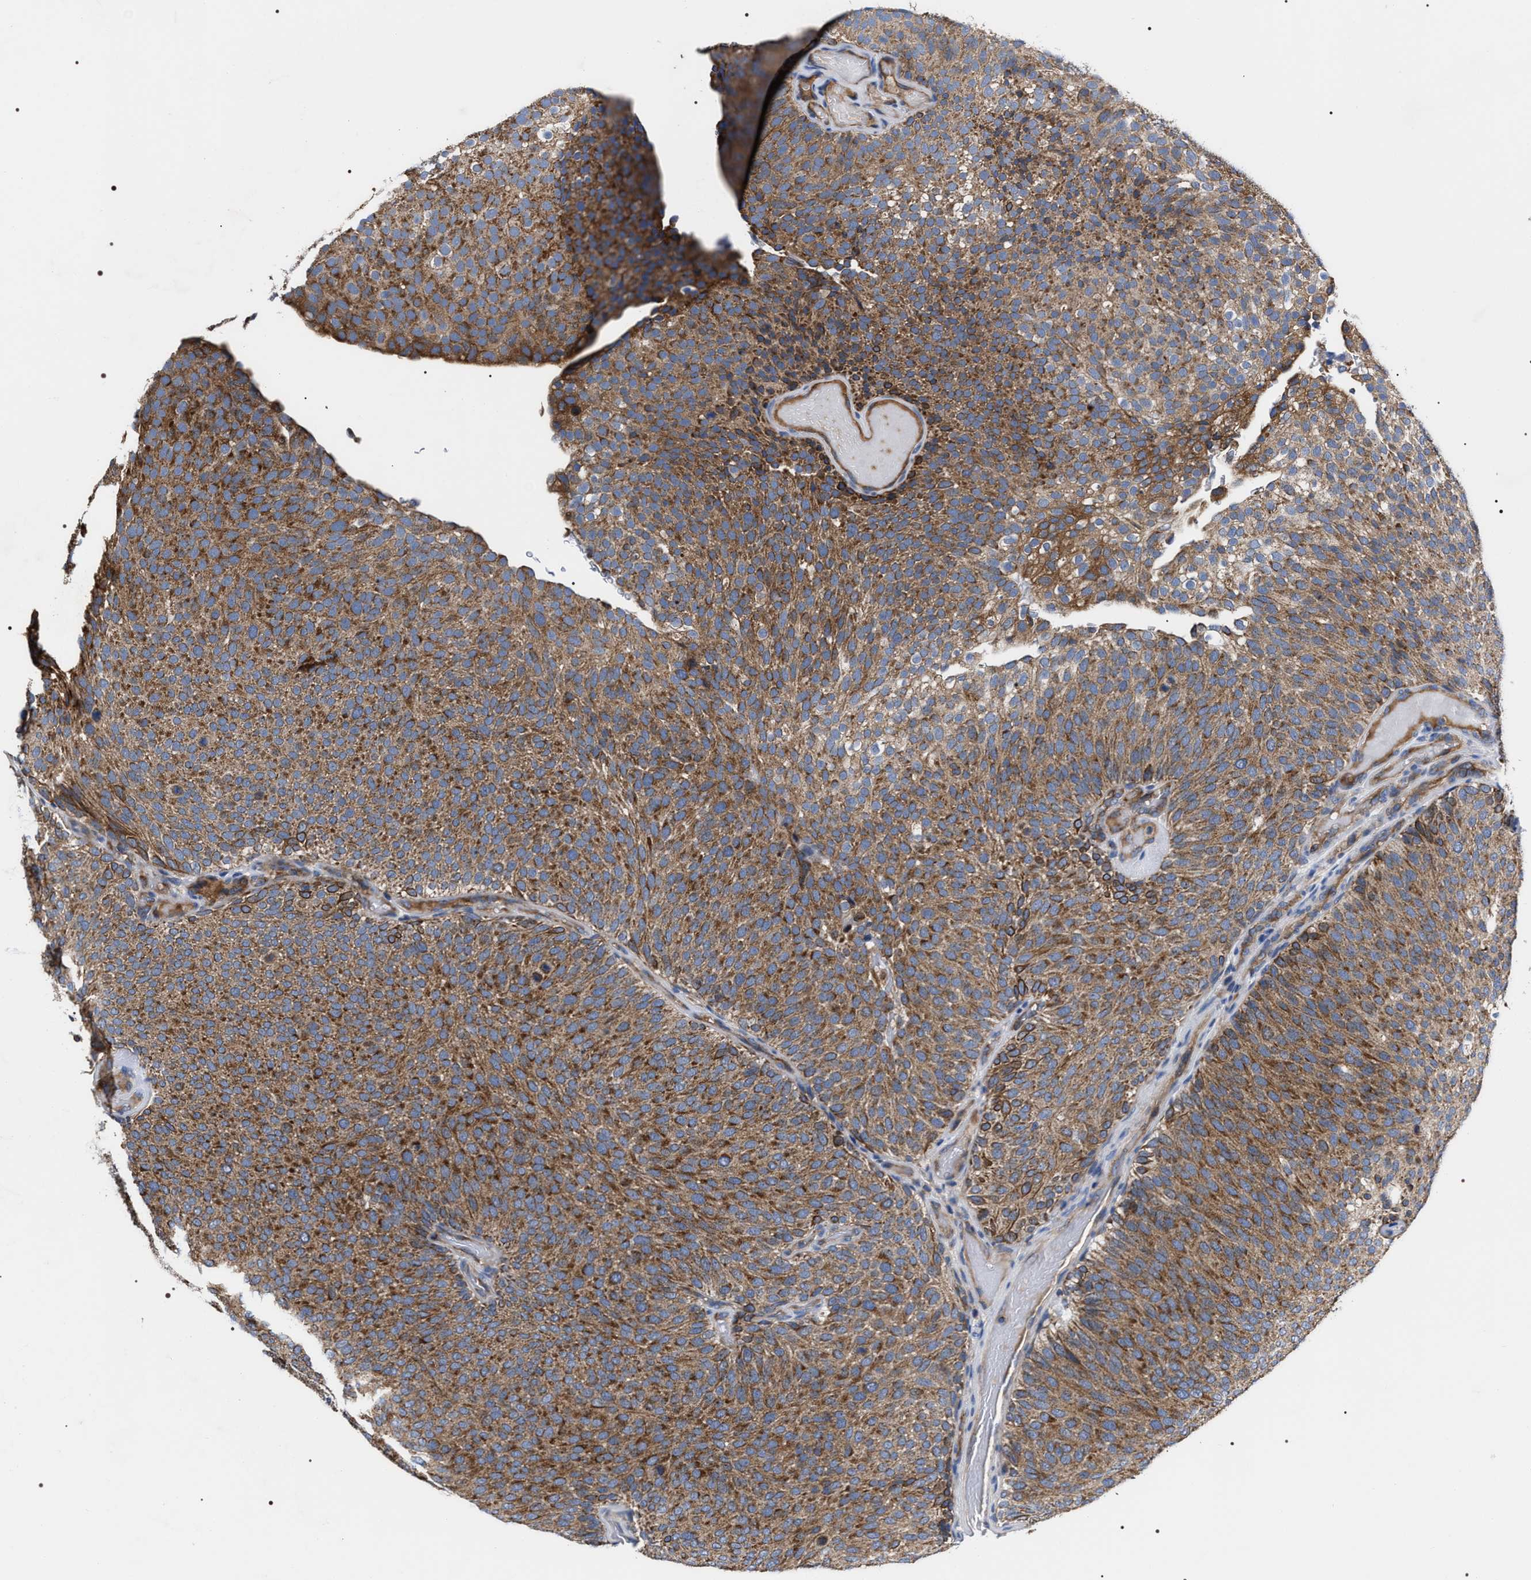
{"staining": {"intensity": "moderate", "quantity": ">75%", "location": "cytoplasmic/membranous"}, "tissue": "urothelial cancer", "cell_type": "Tumor cells", "image_type": "cancer", "snomed": [{"axis": "morphology", "description": "Urothelial carcinoma, Low grade"}, {"axis": "topography", "description": "Urinary bladder"}], "caption": "The immunohistochemical stain highlights moderate cytoplasmic/membranous positivity in tumor cells of low-grade urothelial carcinoma tissue. (DAB = brown stain, brightfield microscopy at high magnification).", "gene": "MACC1", "patient": {"sex": "male", "age": 78}}